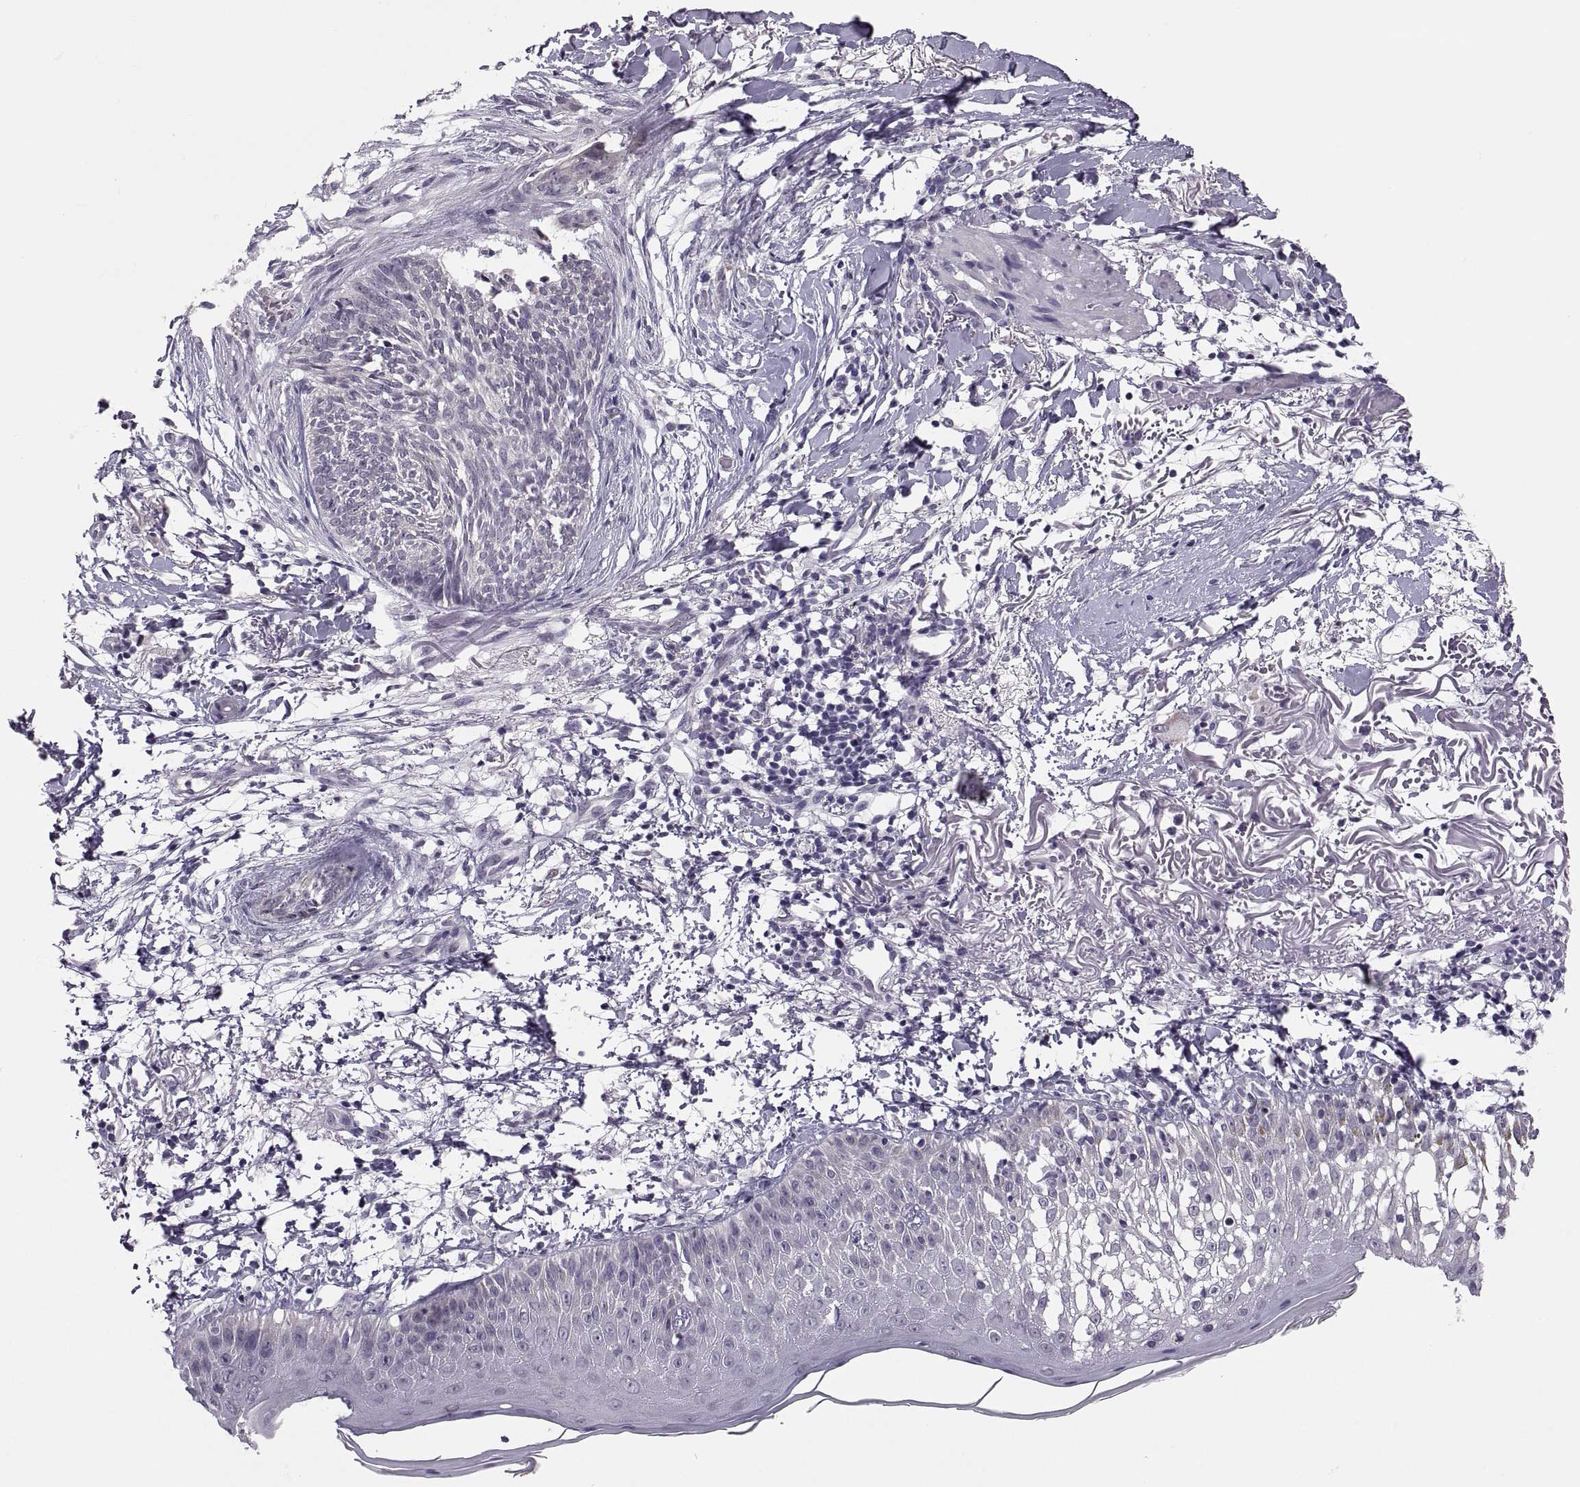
{"staining": {"intensity": "negative", "quantity": "none", "location": "none"}, "tissue": "skin cancer", "cell_type": "Tumor cells", "image_type": "cancer", "snomed": [{"axis": "morphology", "description": "Normal tissue, NOS"}, {"axis": "morphology", "description": "Basal cell carcinoma"}, {"axis": "topography", "description": "Skin"}], "caption": "Tumor cells are negative for brown protein staining in skin cancer. (DAB immunohistochemistry visualized using brightfield microscopy, high magnification).", "gene": "ADH6", "patient": {"sex": "male", "age": 84}}